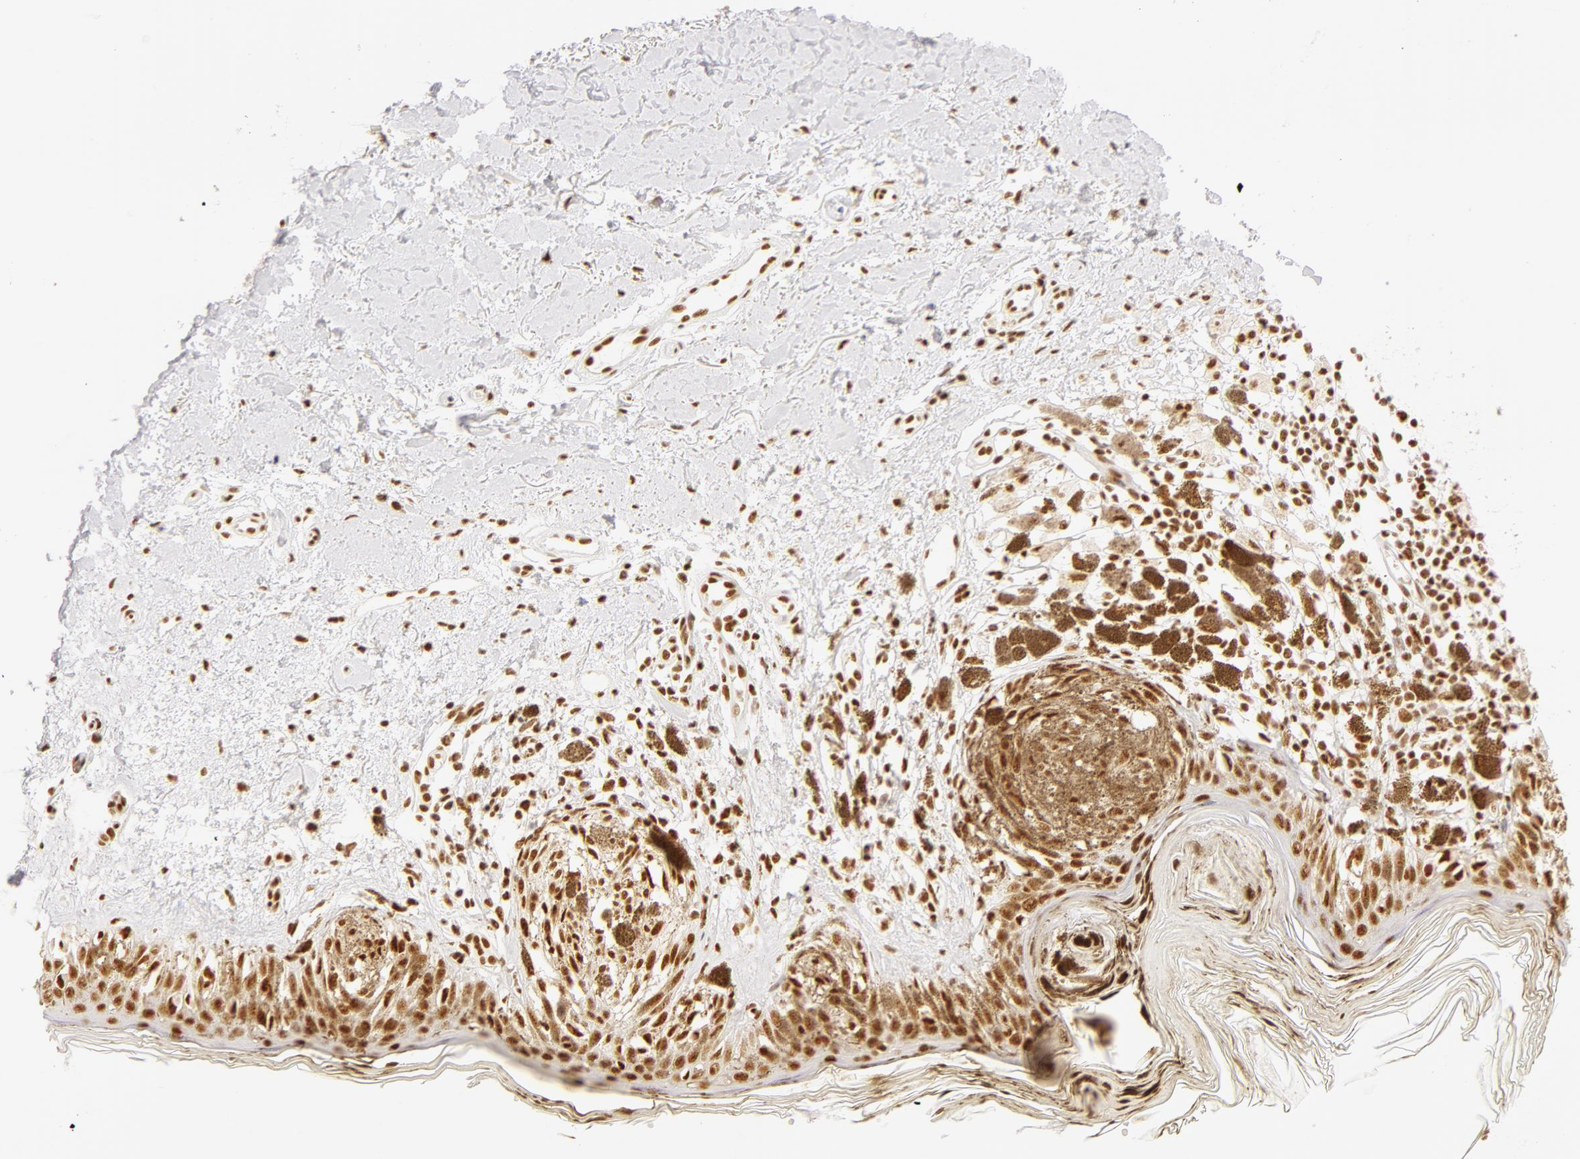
{"staining": {"intensity": "moderate", "quantity": ">75%", "location": "nuclear"}, "tissue": "melanoma", "cell_type": "Tumor cells", "image_type": "cancer", "snomed": [{"axis": "morphology", "description": "Malignant melanoma, NOS"}, {"axis": "topography", "description": "Skin"}], "caption": "Malignant melanoma stained for a protein displays moderate nuclear positivity in tumor cells.", "gene": "RBM39", "patient": {"sex": "male", "age": 88}}